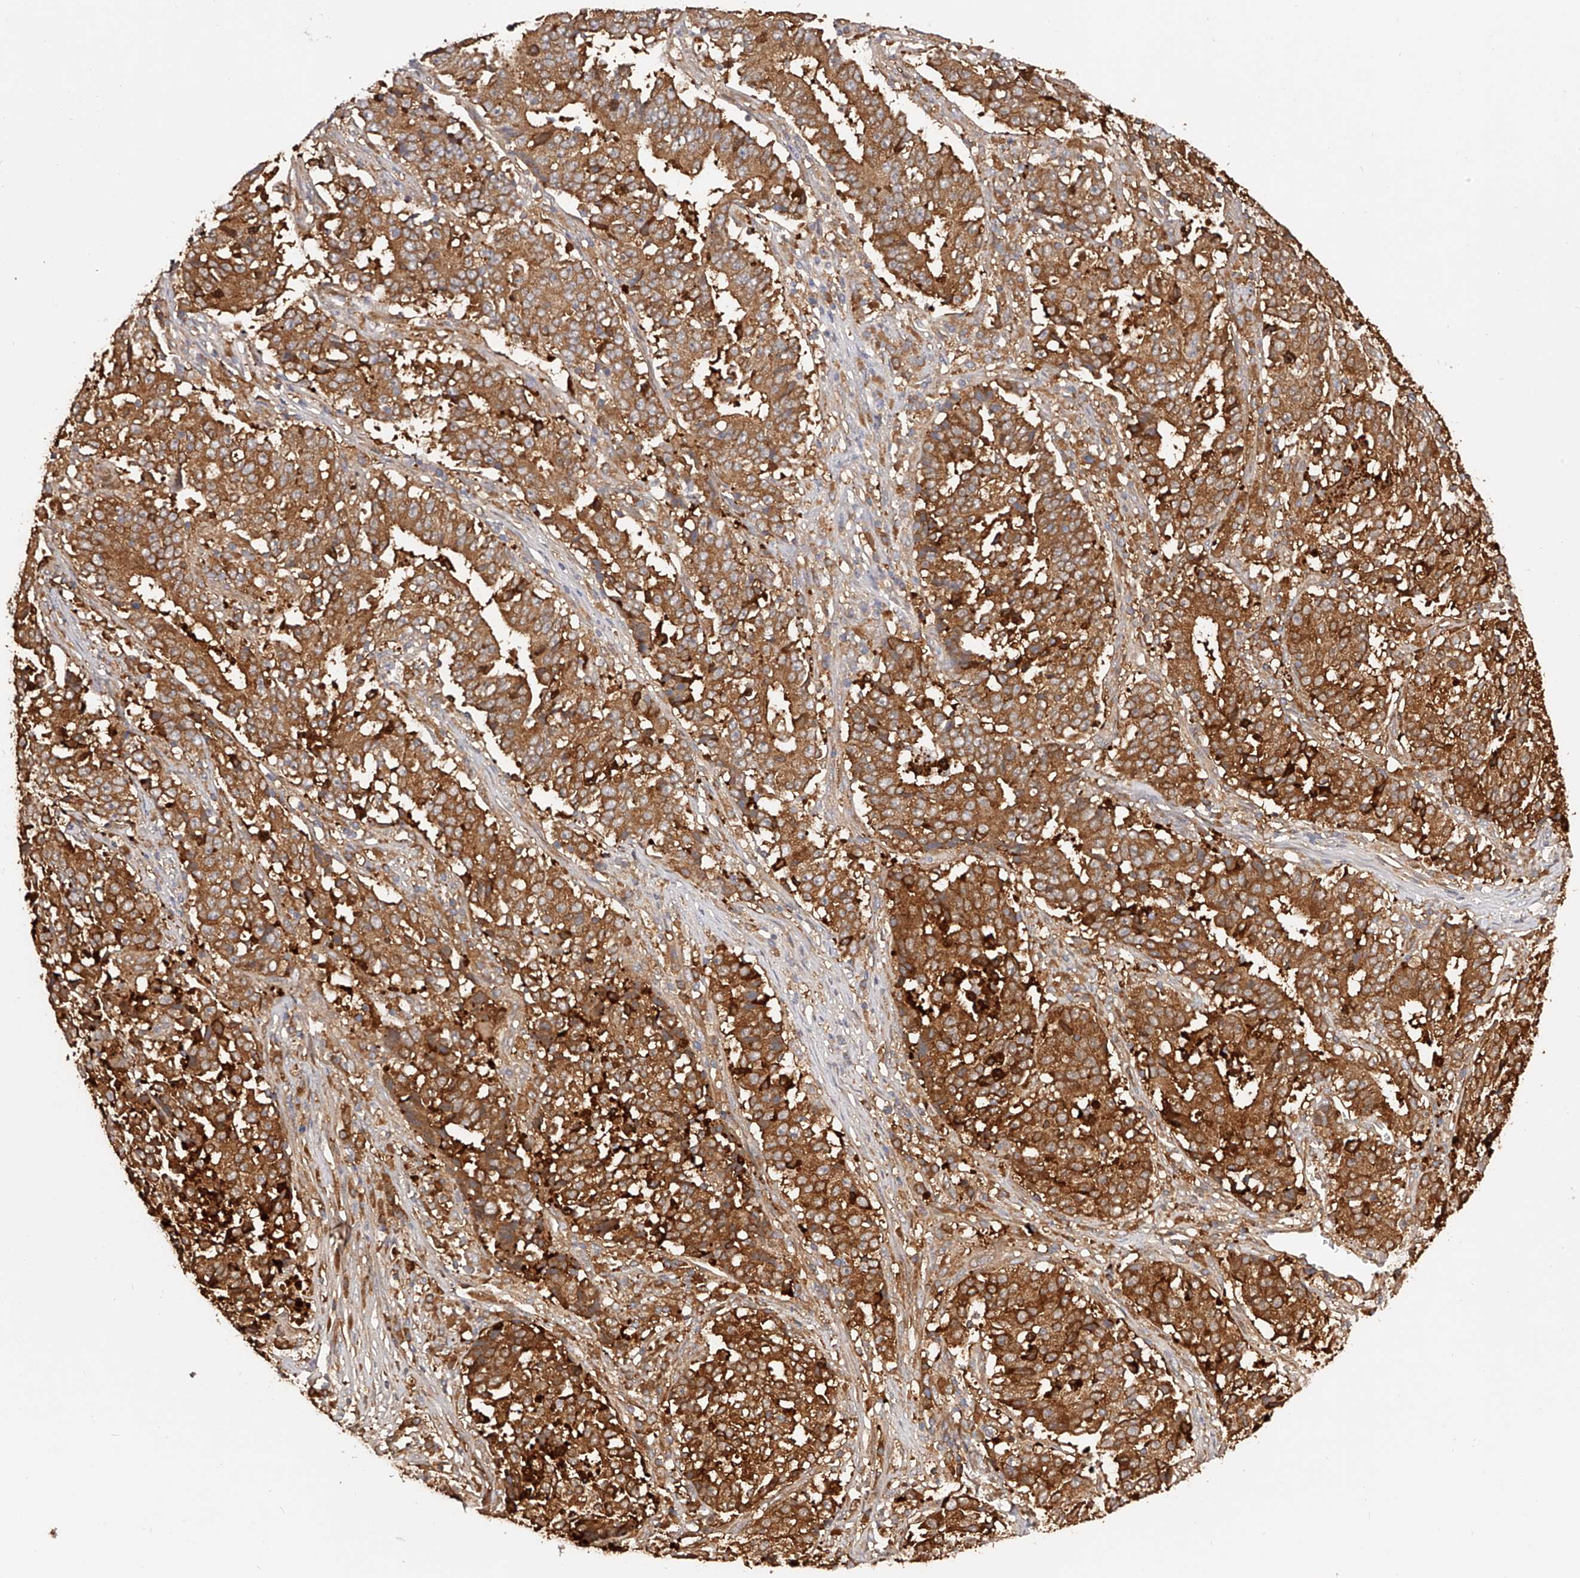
{"staining": {"intensity": "strong", "quantity": ">75%", "location": "cytoplasmic/membranous"}, "tissue": "stomach cancer", "cell_type": "Tumor cells", "image_type": "cancer", "snomed": [{"axis": "morphology", "description": "Adenocarcinoma, NOS"}, {"axis": "topography", "description": "Stomach"}], "caption": "Protein expression analysis of human stomach cancer reveals strong cytoplasmic/membranous expression in about >75% of tumor cells.", "gene": "LAP3", "patient": {"sex": "male", "age": 59}}